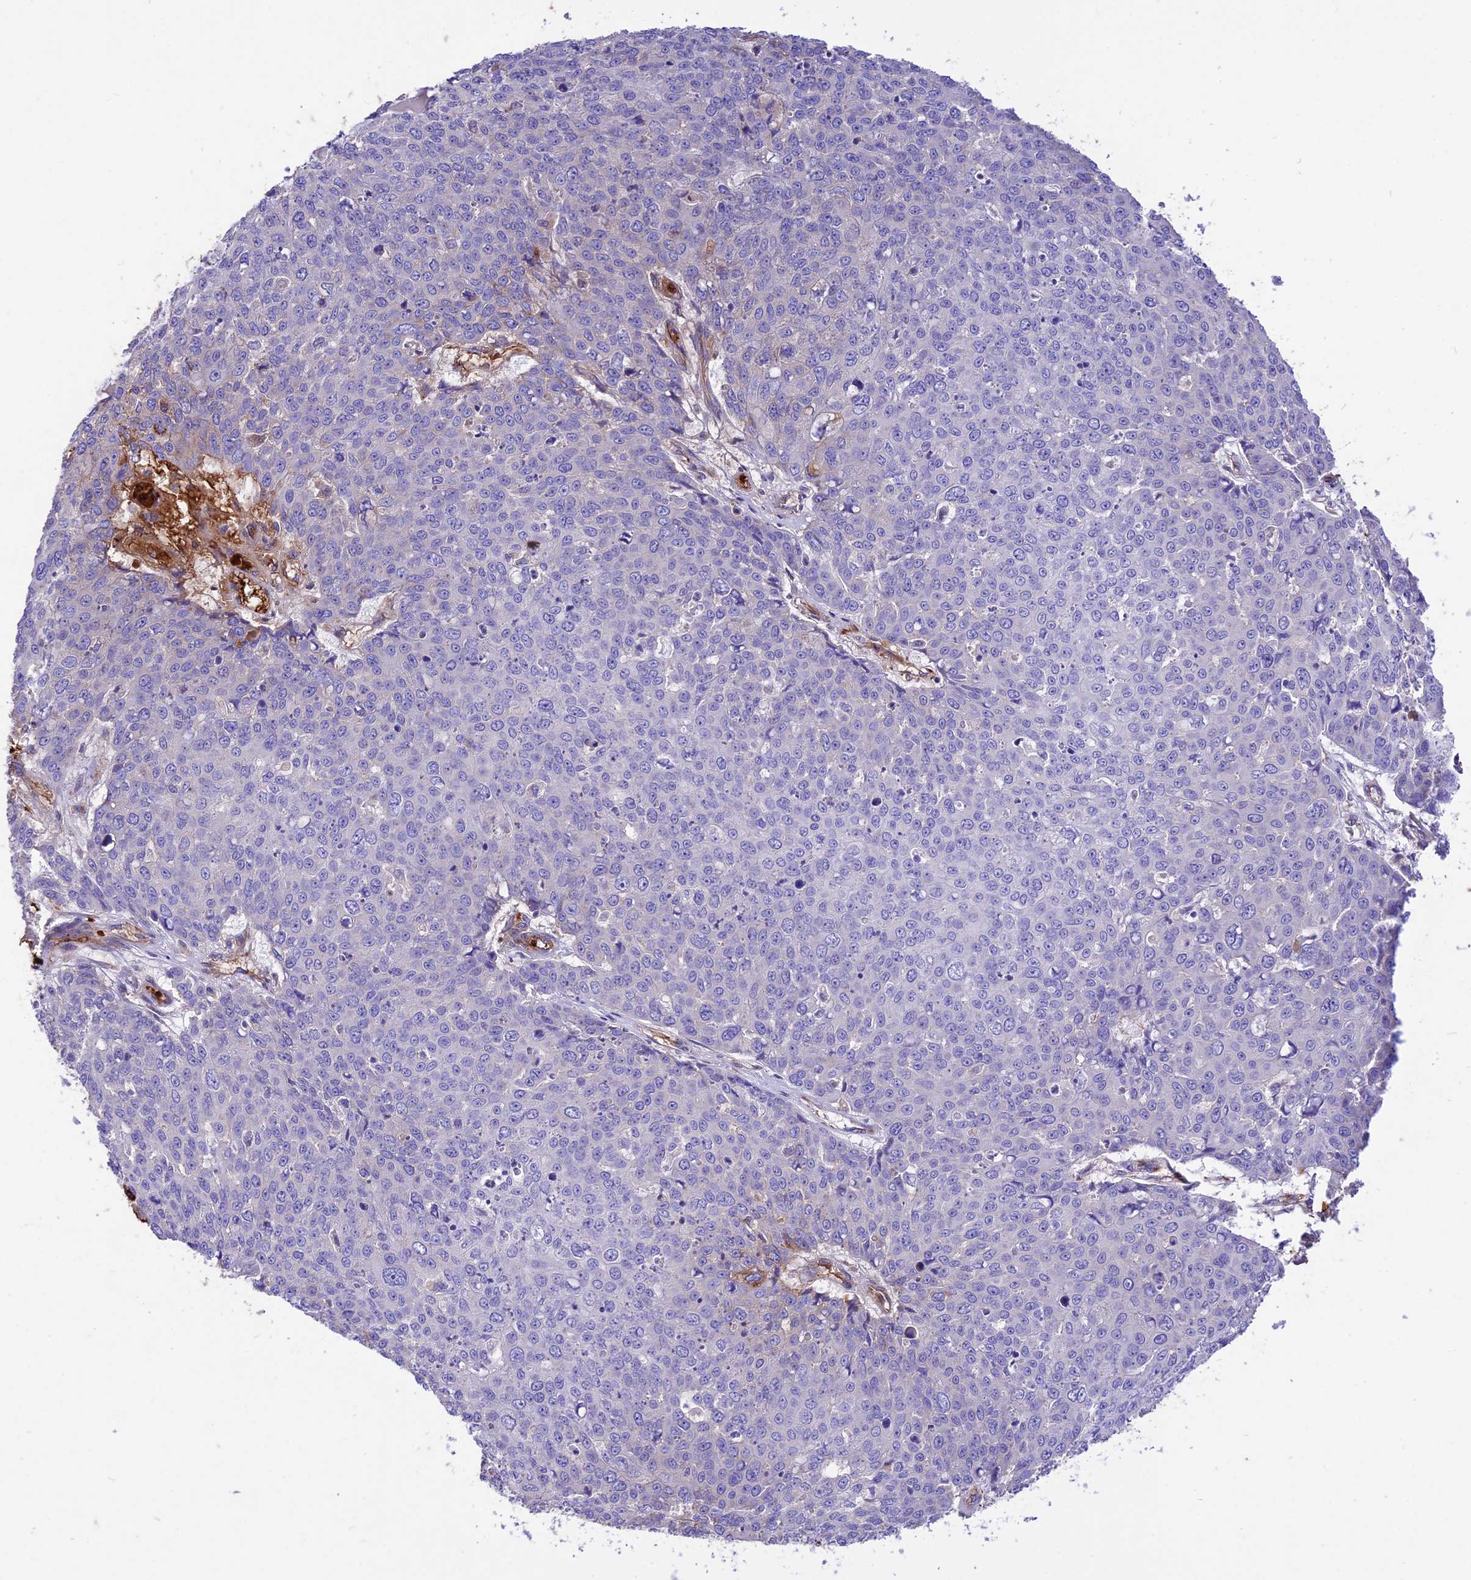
{"staining": {"intensity": "negative", "quantity": "none", "location": "none"}, "tissue": "skin cancer", "cell_type": "Tumor cells", "image_type": "cancer", "snomed": [{"axis": "morphology", "description": "Squamous cell carcinoma, NOS"}, {"axis": "topography", "description": "Skin"}], "caption": "High power microscopy histopathology image of an immunohistochemistry photomicrograph of skin squamous cell carcinoma, revealing no significant staining in tumor cells.", "gene": "TTC4", "patient": {"sex": "male", "age": 71}}